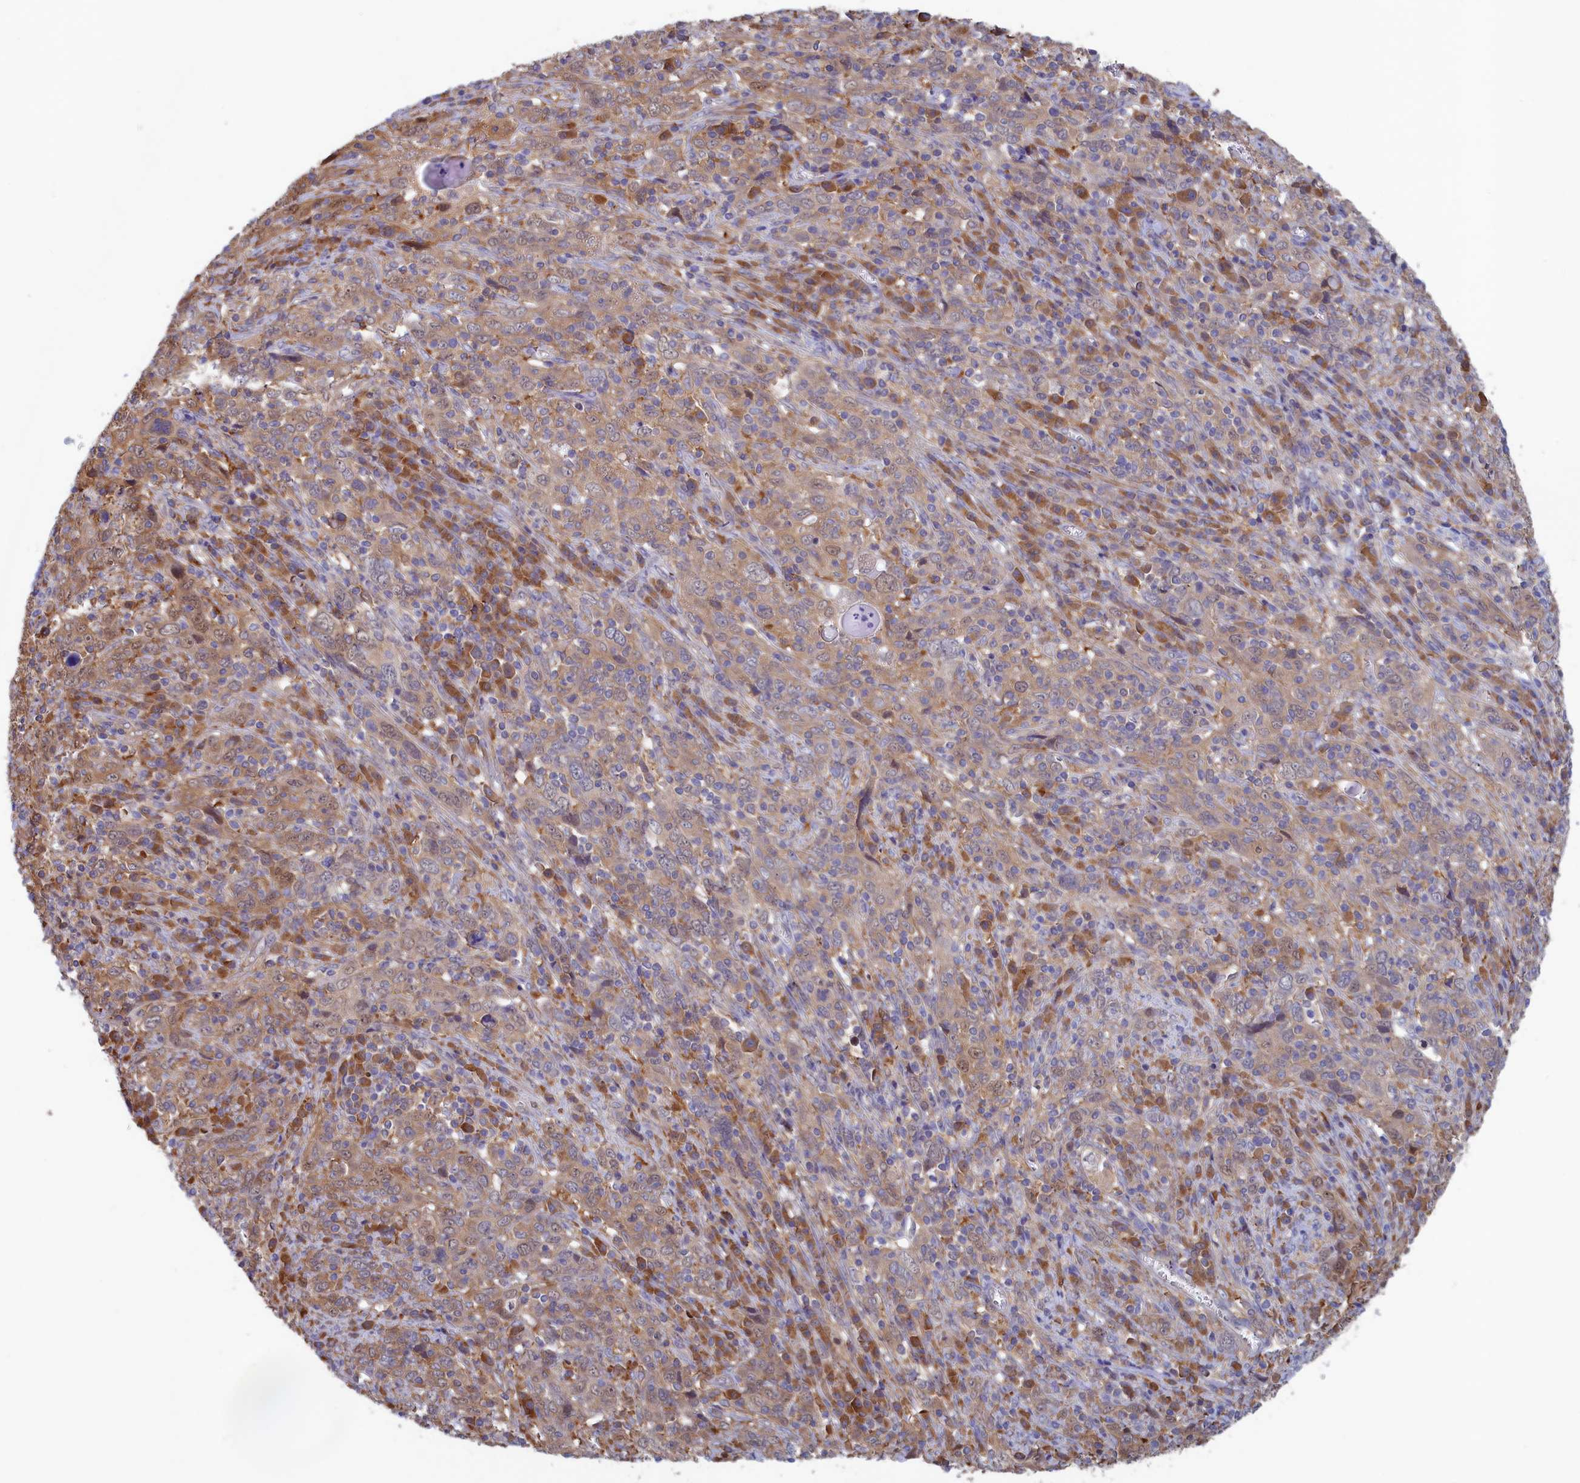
{"staining": {"intensity": "weak", "quantity": "25%-75%", "location": "cytoplasmic/membranous"}, "tissue": "cervical cancer", "cell_type": "Tumor cells", "image_type": "cancer", "snomed": [{"axis": "morphology", "description": "Squamous cell carcinoma, NOS"}, {"axis": "topography", "description": "Cervix"}], "caption": "High-power microscopy captured an IHC histopathology image of cervical cancer, revealing weak cytoplasmic/membranous staining in about 25%-75% of tumor cells. The protein of interest is stained brown, and the nuclei are stained in blue (DAB IHC with brightfield microscopy, high magnification).", "gene": "SYNDIG1L", "patient": {"sex": "female", "age": 46}}